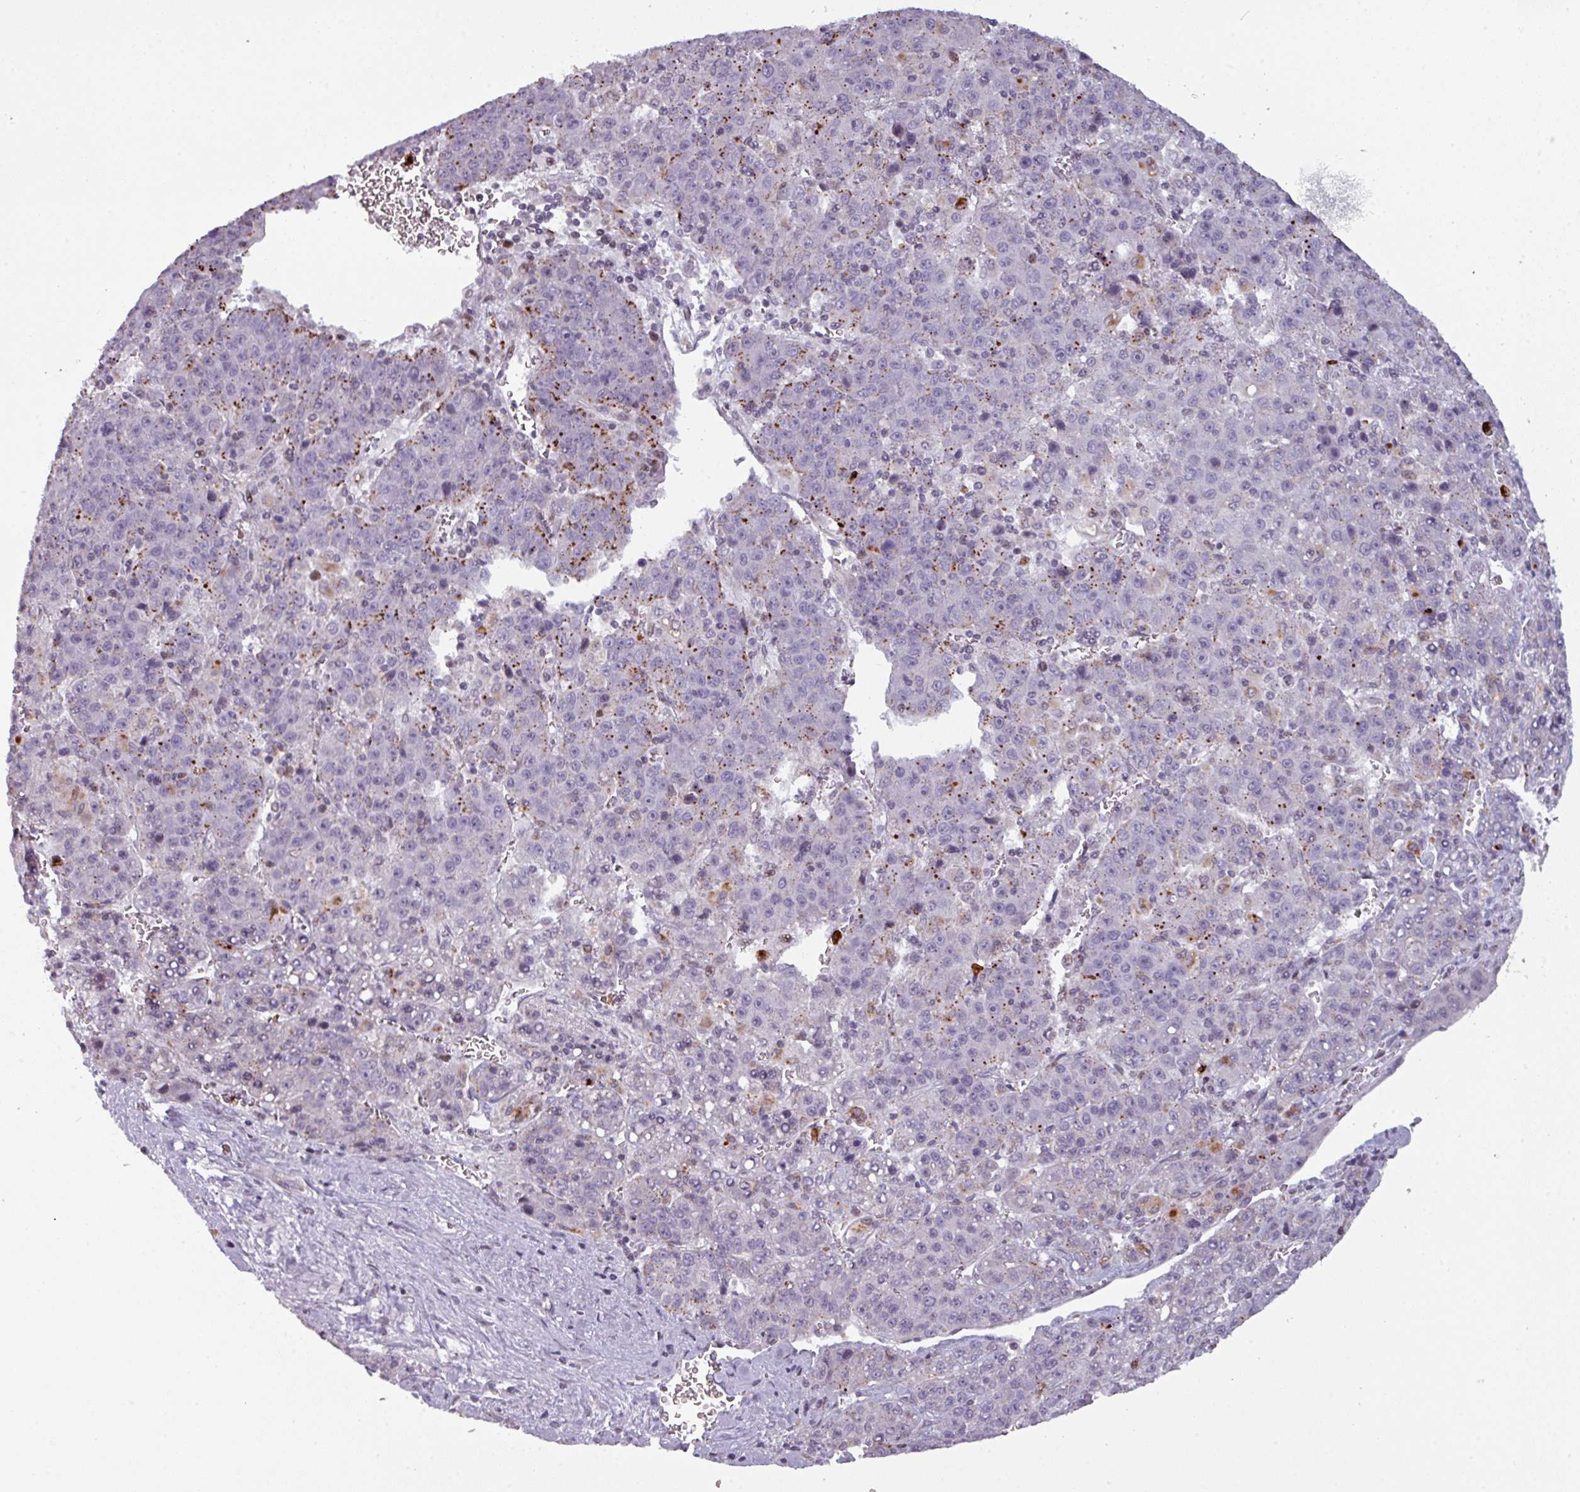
{"staining": {"intensity": "negative", "quantity": "none", "location": "none"}, "tissue": "liver cancer", "cell_type": "Tumor cells", "image_type": "cancer", "snomed": [{"axis": "morphology", "description": "Carcinoma, Hepatocellular, NOS"}, {"axis": "topography", "description": "Liver"}], "caption": "This image is of liver cancer stained with IHC to label a protein in brown with the nuclei are counter-stained blue. There is no positivity in tumor cells.", "gene": "TMEFF1", "patient": {"sex": "female", "age": 53}}